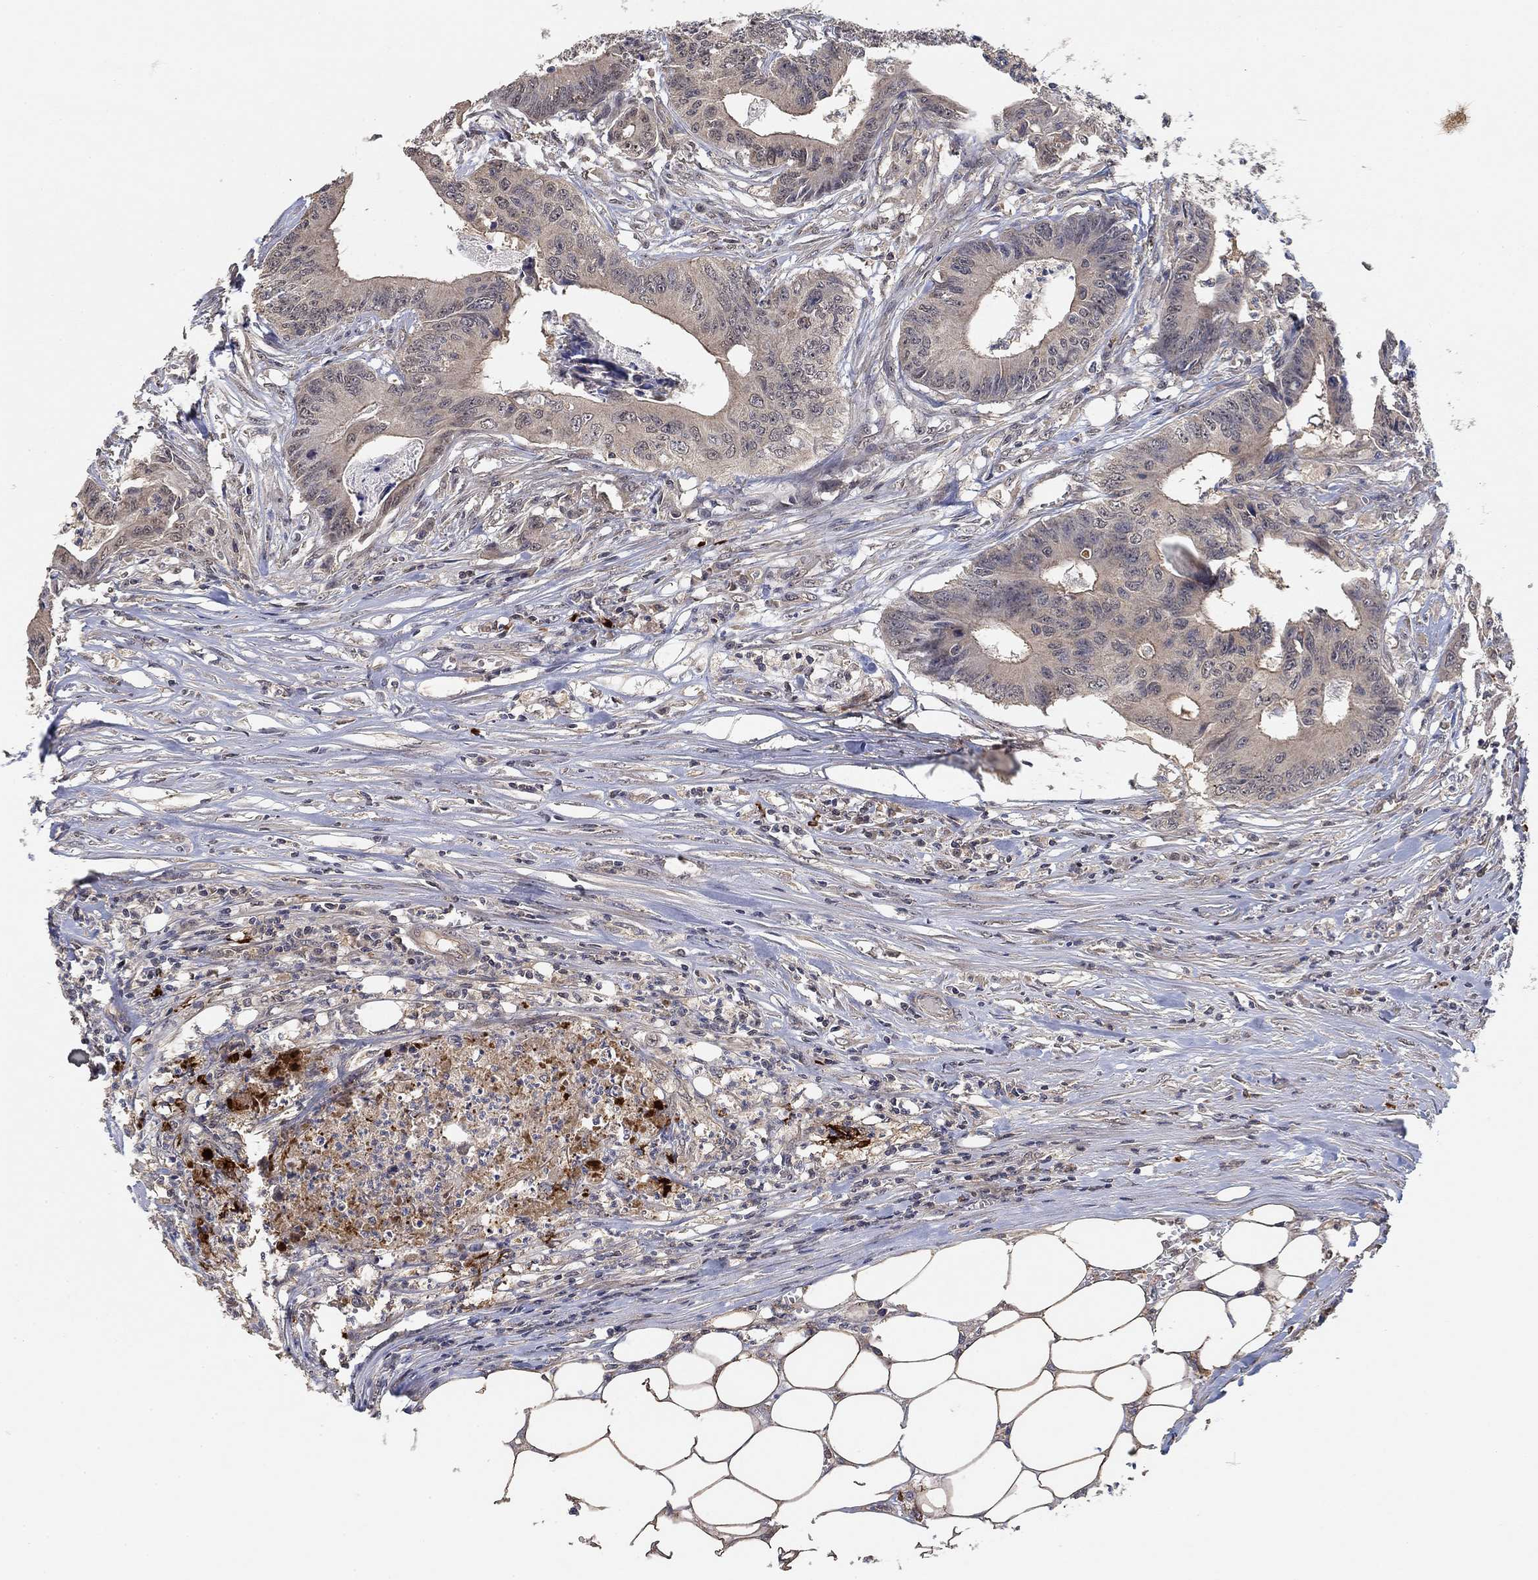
{"staining": {"intensity": "negative", "quantity": "none", "location": "none"}, "tissue": "colorectal cancer", "cell_type": "Tumor cells", "image_type": "cancer", "snomed": [{"axis": "morphology", "description": "Adenocarcinoma, NOS"}, {"axis": "topography", "description": "Colon"}], "caption": "This is a image of immunohistochemistry staining of adenocarcinoma (colorectal), which shows no positivity in tumor cells.", "gene": "CCDC43", "patient": {"sex": "male", "age": 84}}